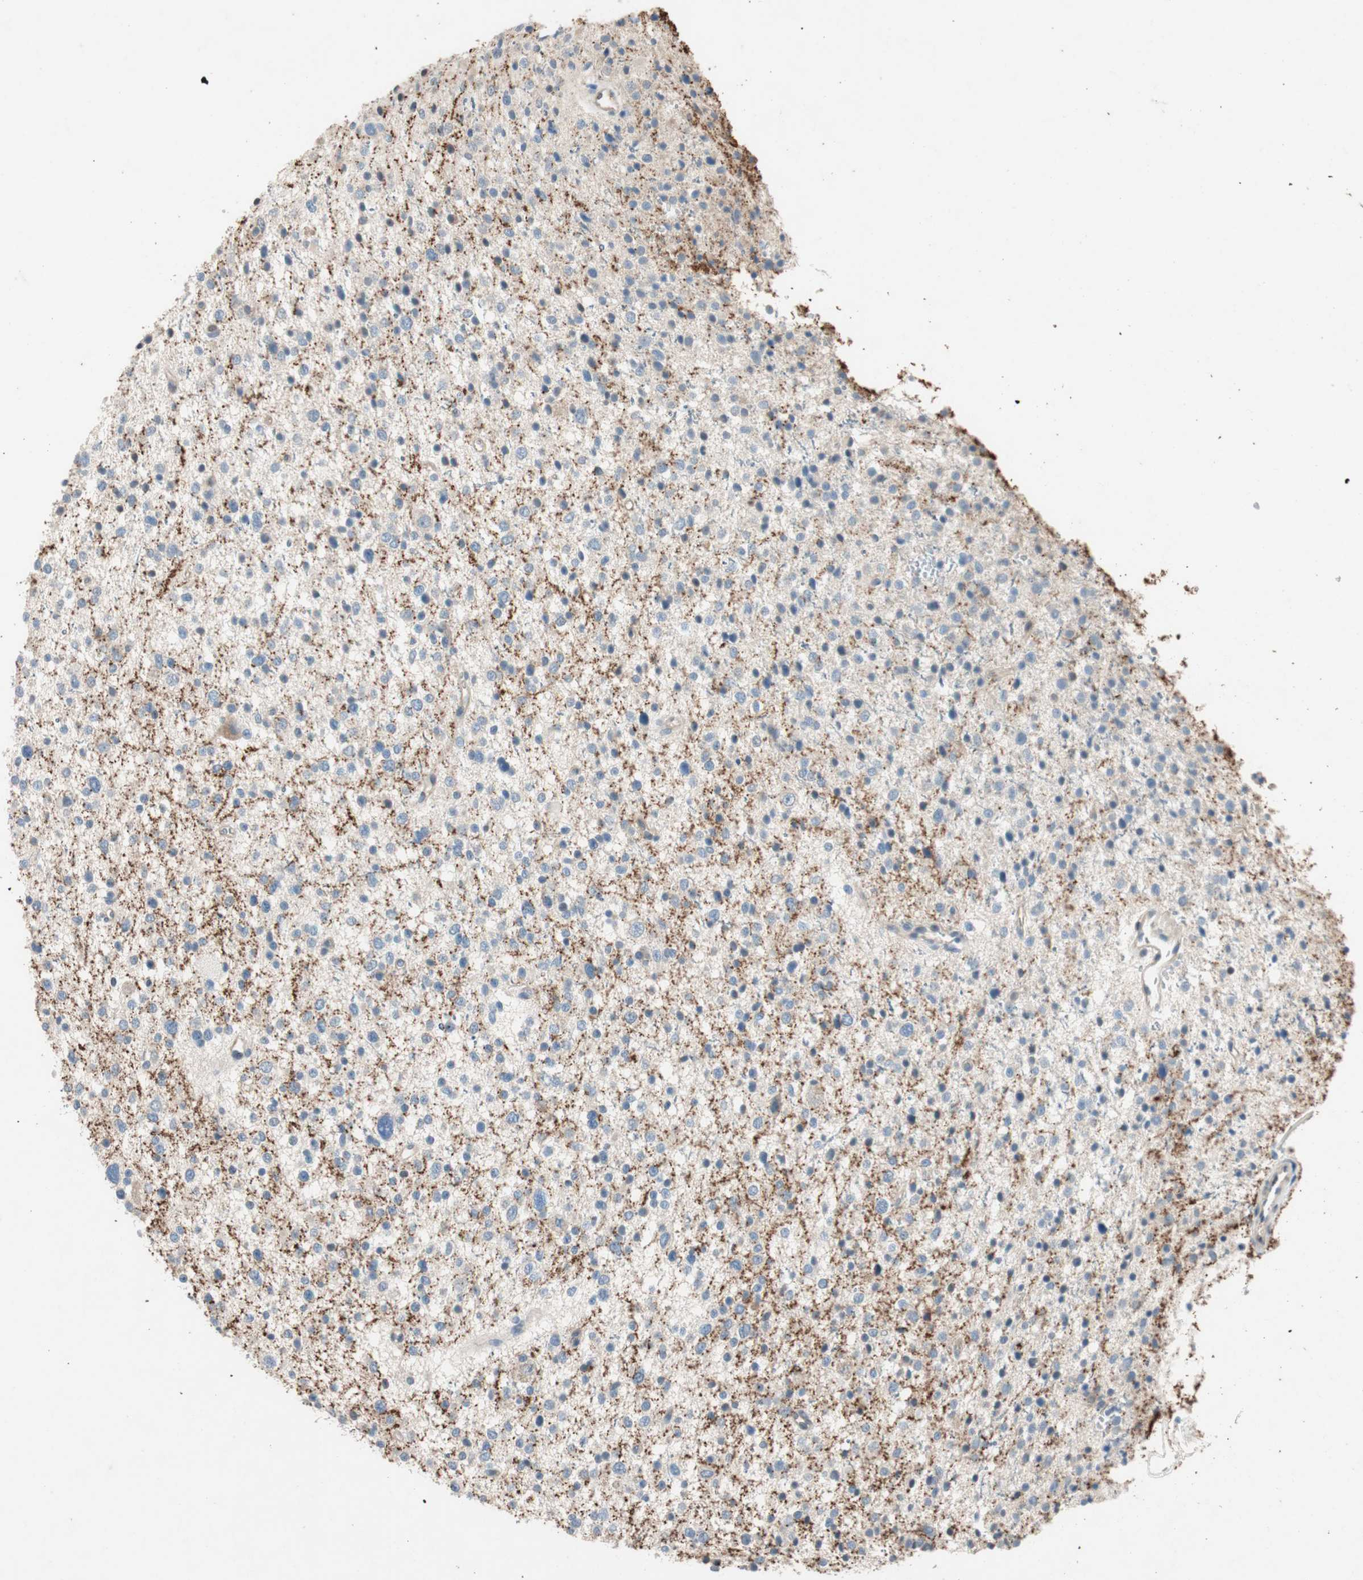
{"staining": {"intensity": "negative", "quantity": "none", "location": "none"}, "tissue": "glioma", "cell_type": "Tumor cells", "image_type": "cancer", "snomed": [{"axis": "morphology", "description": "Glioma, malignant, Low grade"}, {"axis": "topography", "description": "Brain"}], "caption": "Tumor cells show no significant staining in glioma. (Stains: DAB (3,3'-diaminobenzidine) immunohistochemistry with hematoxylin counter stain, Microscopy: brightfield microscopy at high magnification).", "gene": "SERPINB5", "patient": {"sex": "female", "age": 37}}